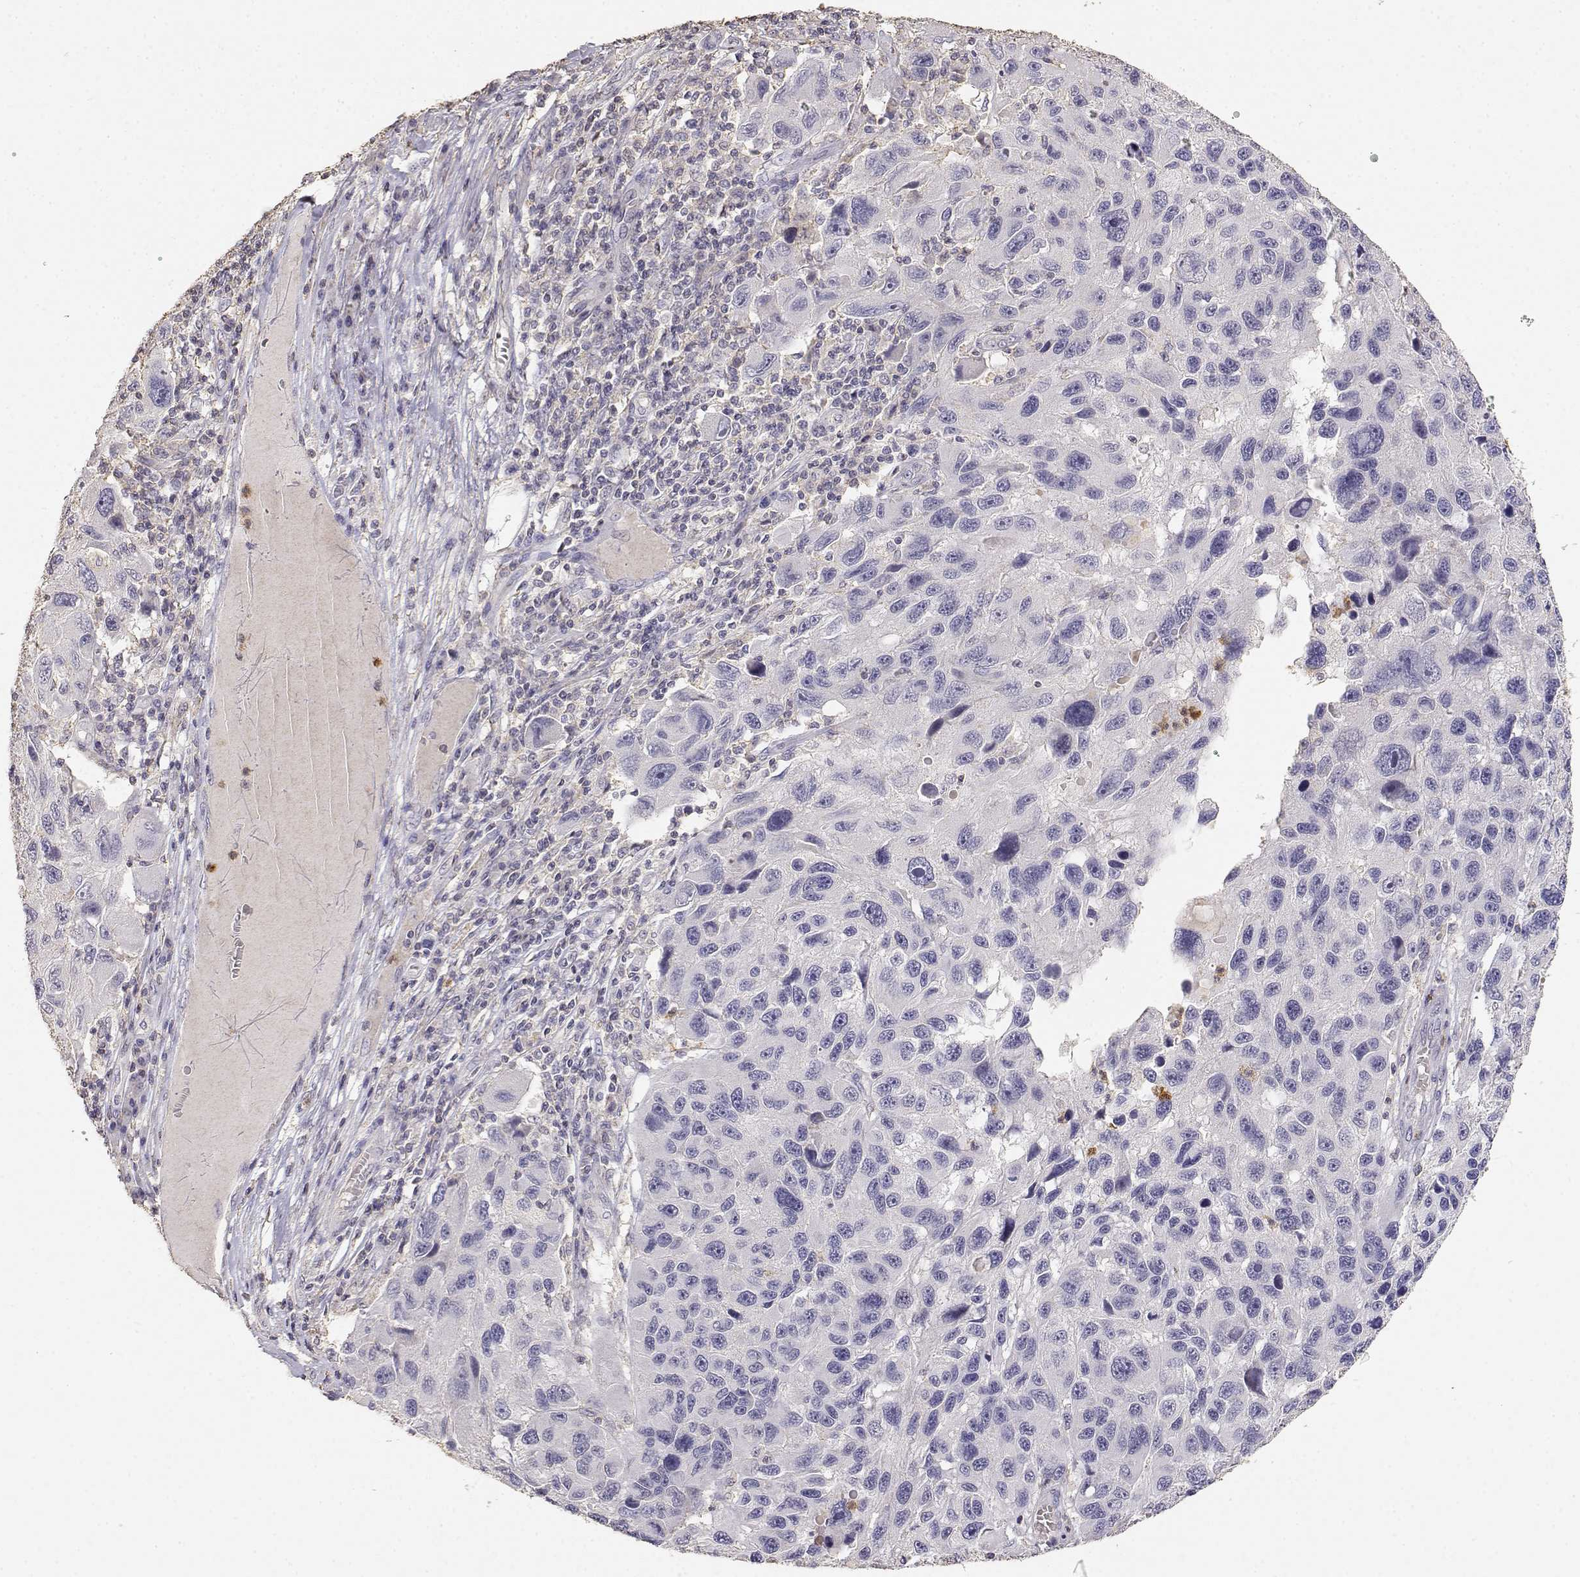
{"staining": {"intensity": "negative", "quantity": "none", "location": "none"}, "tissue": "melanoma", "cell_type": "Tumor cells", "image_type": "cancer", "snomed": [{"axis": "morphology", "description": "Malignant melanoma, NOS"}, {"axis": "topography", "description": "Skin"}], "caption": "Immunohistochemical staining of melanoma reveals no significant positivity in tumor cells.", "gene": "TNFRSF10C", "patient": {"sex": "male", "age": 53}}